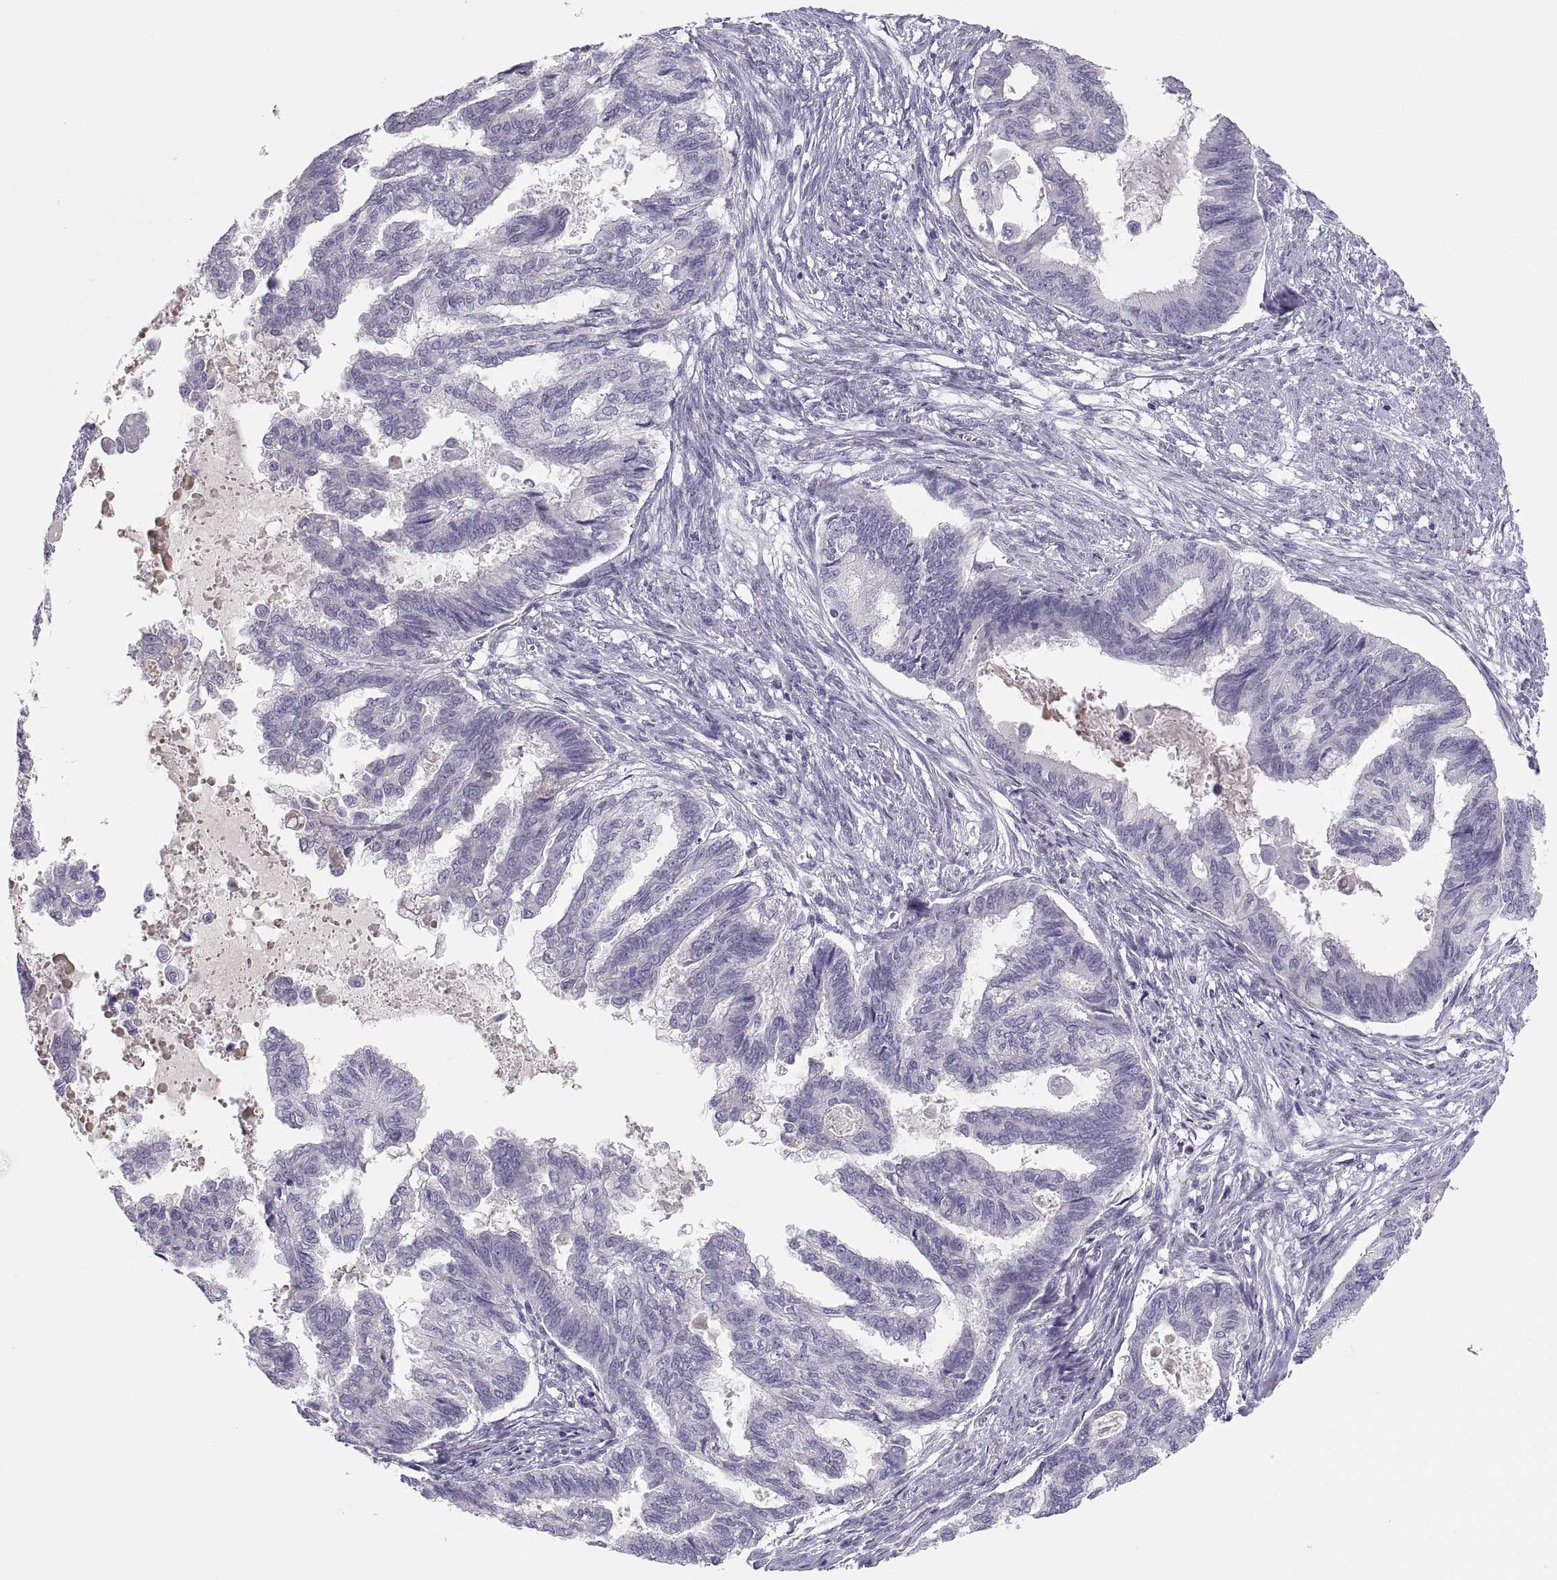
{"staining": {"intensity": "negative", "quantity": "none", "location": "none"}, "tissue": "endometrial cancer", "cell_type": "Tumor cells", "image_type": "cancer", "snomed": [{"axis": "morphology", "description": "Adenocarcinoma, NOS"}, {"axis": "topography", "description": "Endometrium"}], "caption": "DAB immunohistochemical staining of human endometrial cancer (adenocarcinoma) reveals no significant expression in tumor cells.", "gene": "MAGEB2", "patient": {"sex": "female", "age": 86}}